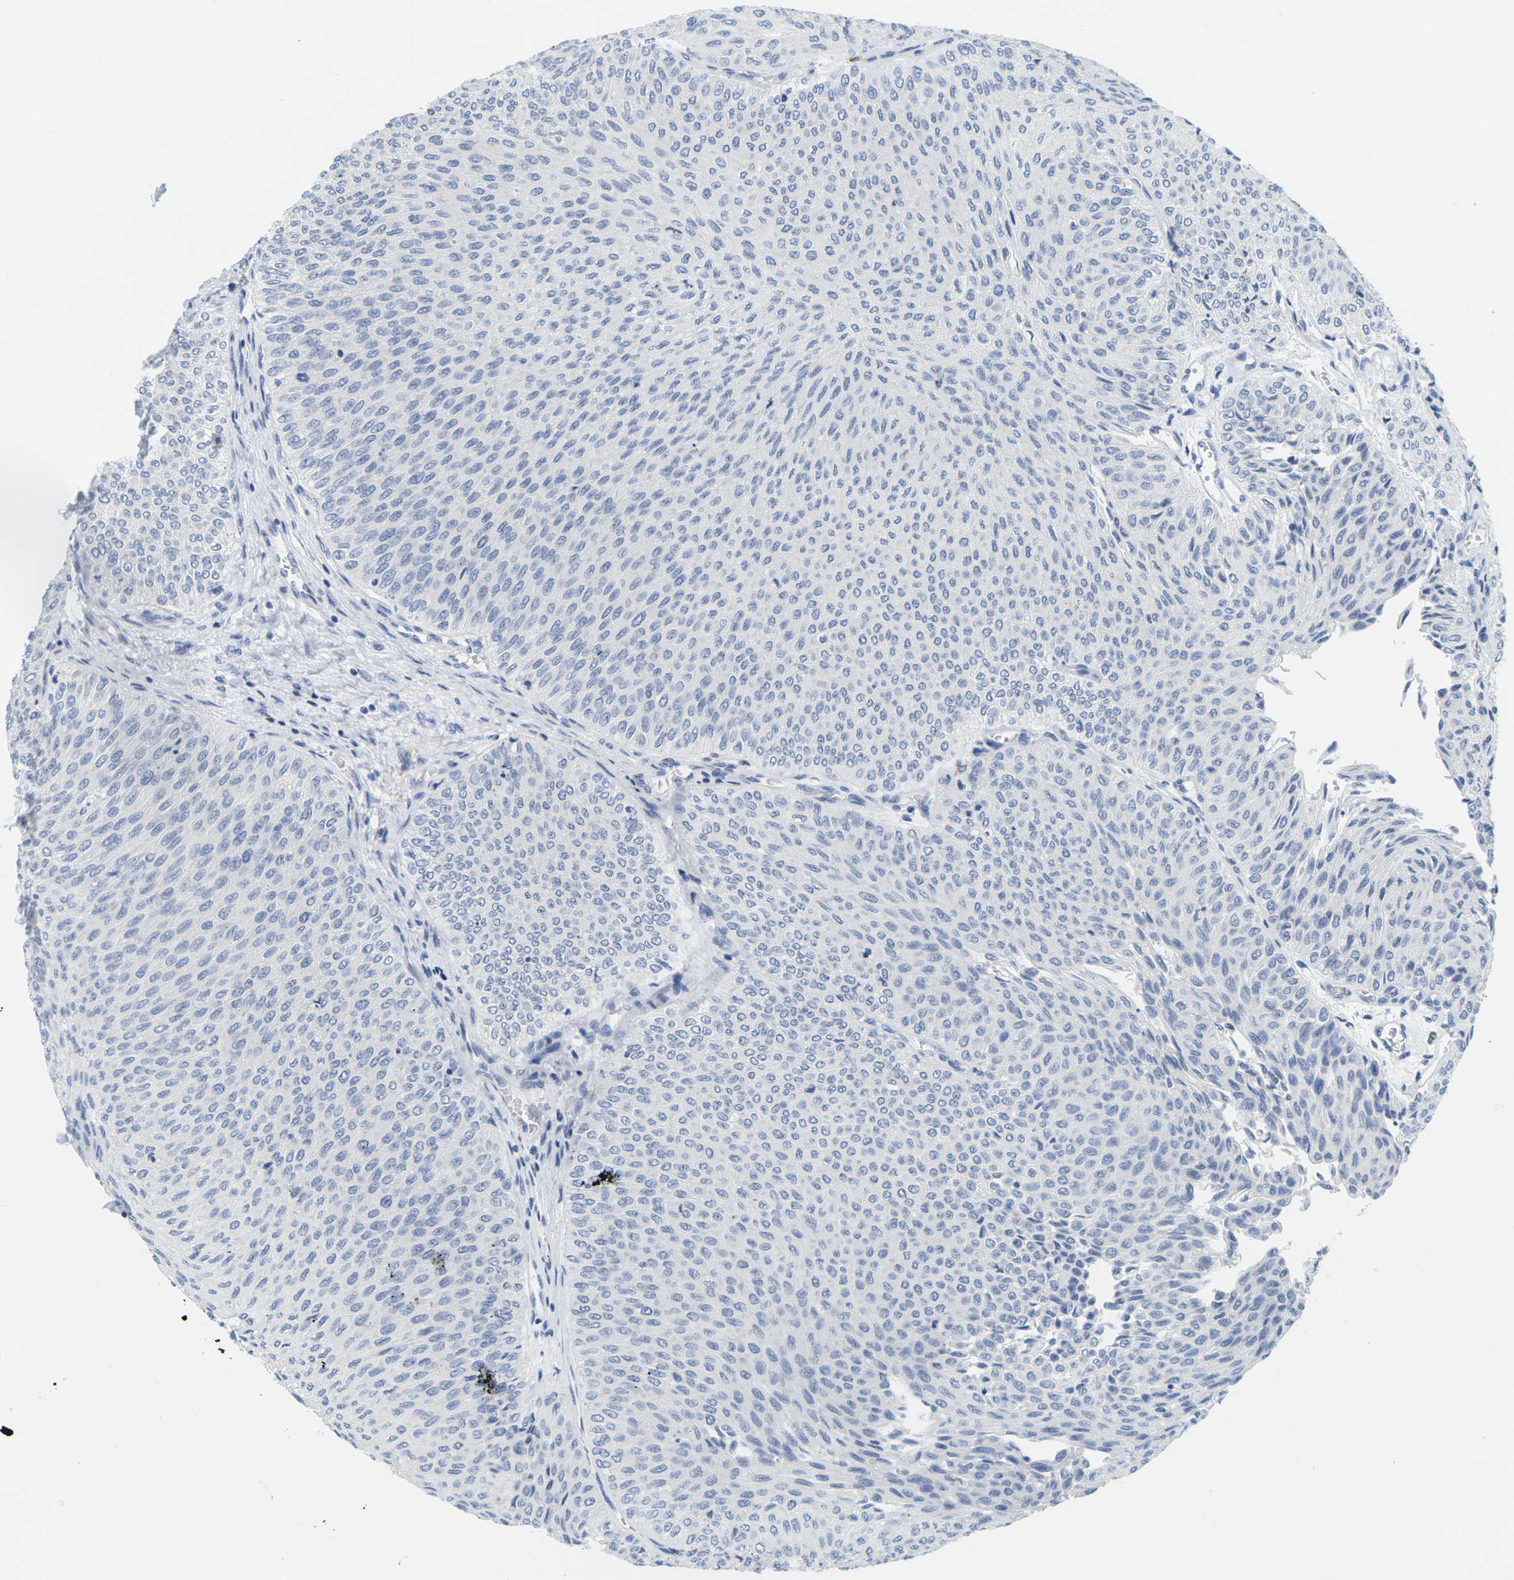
{"staining": {"intensity": "negative", "quantity": "none", "location": "none"}, "tissue": "urothelial cancer", "cell_type": "Tumor cells", "image_type": "cancer", "snomed": [{"axis": "morphology", "description": "Urothelial carcinoma, Low grade"}, {"axis": "topography", "description": "Urinary bladder"}], "caption": "DAB (3,3'-diaminobenzidine) immunohistochemical staining of low-grade urothelial carcinoma displays no significant staining in tumor cells.", "gene": "HLA-DOB", "patient": {"sex": "male", "age": 78}}